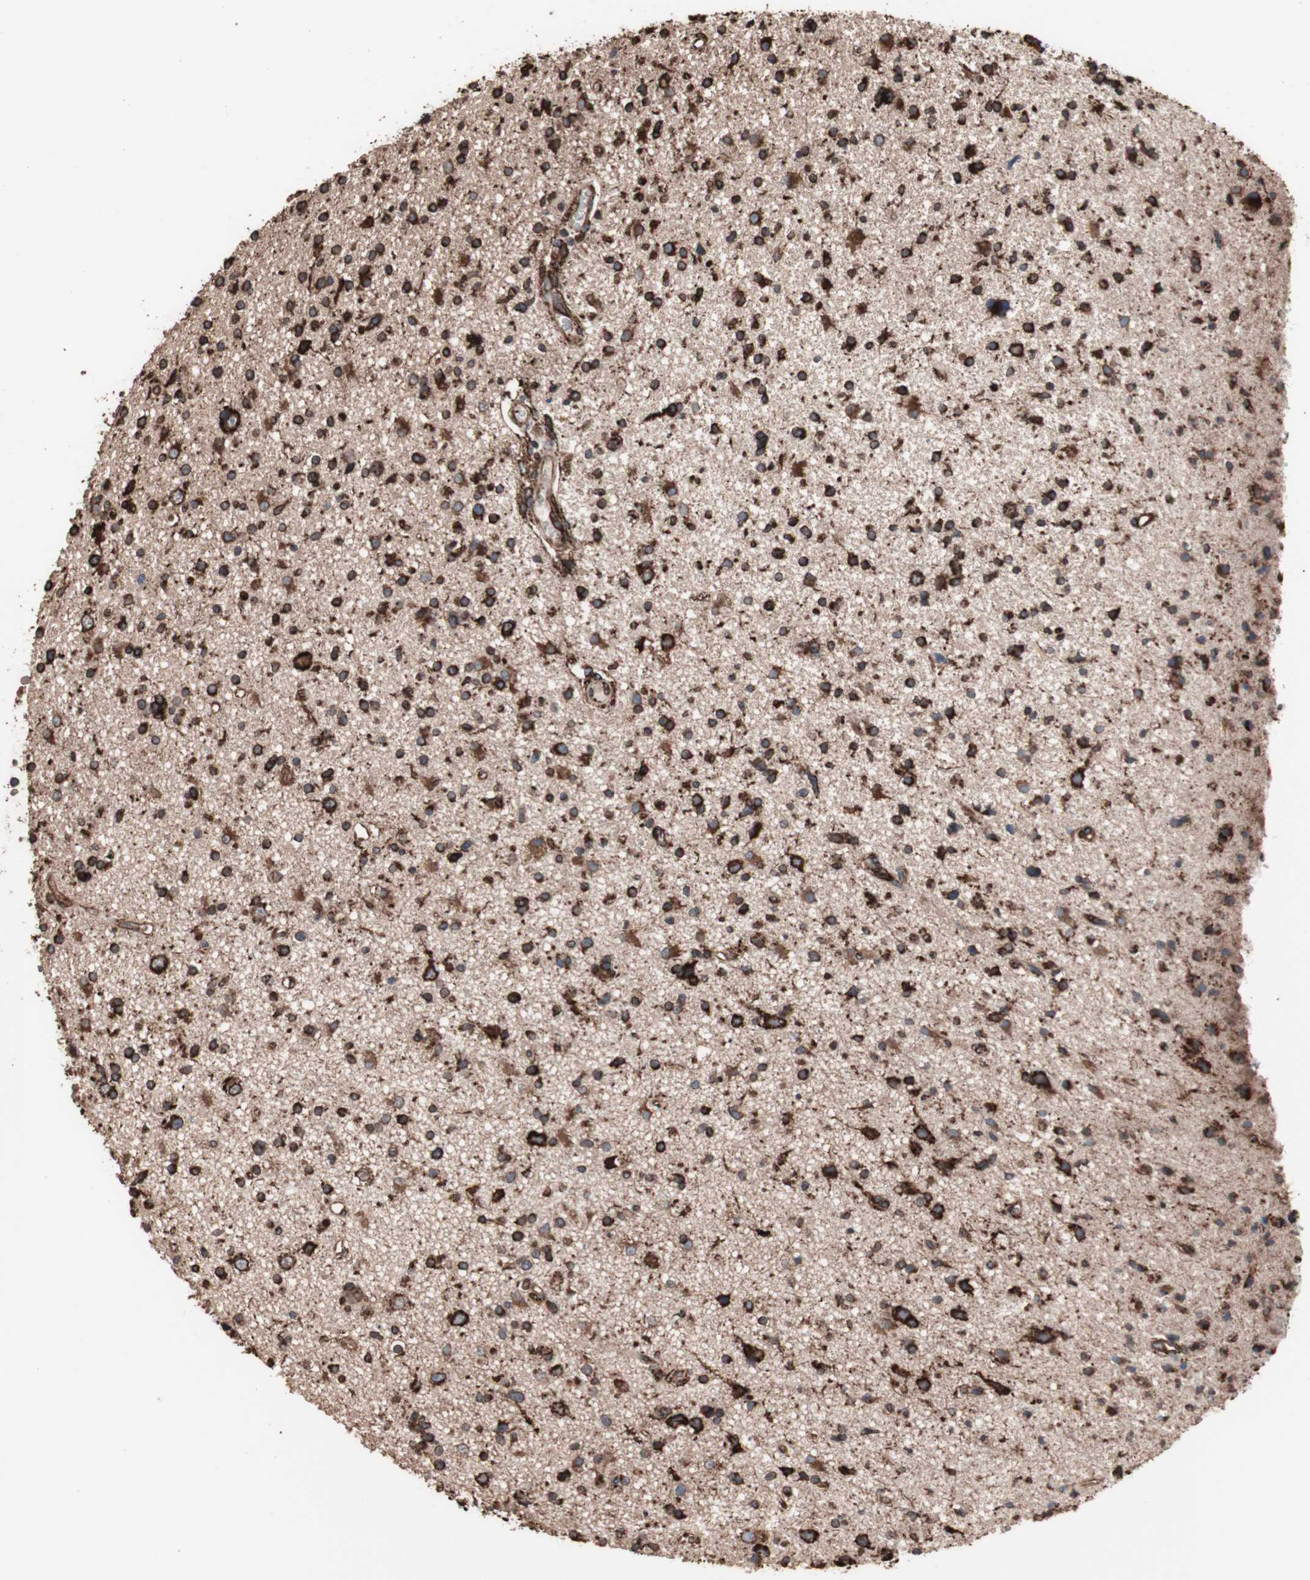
{"staining": {"intensity": "strong", "quantity": ">75%", "location": "cytoplasmic/membranous"}, "tissue": "glioma", "cell_type": "Tumor cells", "image_type": "cancer", "snomed": [{"axis": "morphology", "description": "Glioma, malignant, High grade"}, {"axis": "topography", "description": "Brain"}], "caption": "Immunohistochemistry histopathology image of neoplastic tissue: malignant glioma (high-grade) stained using immunohistochemistry (IHC) displays high levels of strong protein expression localized specifically in the cytoplasmic/membranous of tumor cells, appearing as a cytoplasmic/membranous brown color.", "gene": "HSP90B1", "patient": {"sex": "male", "age": 33}}